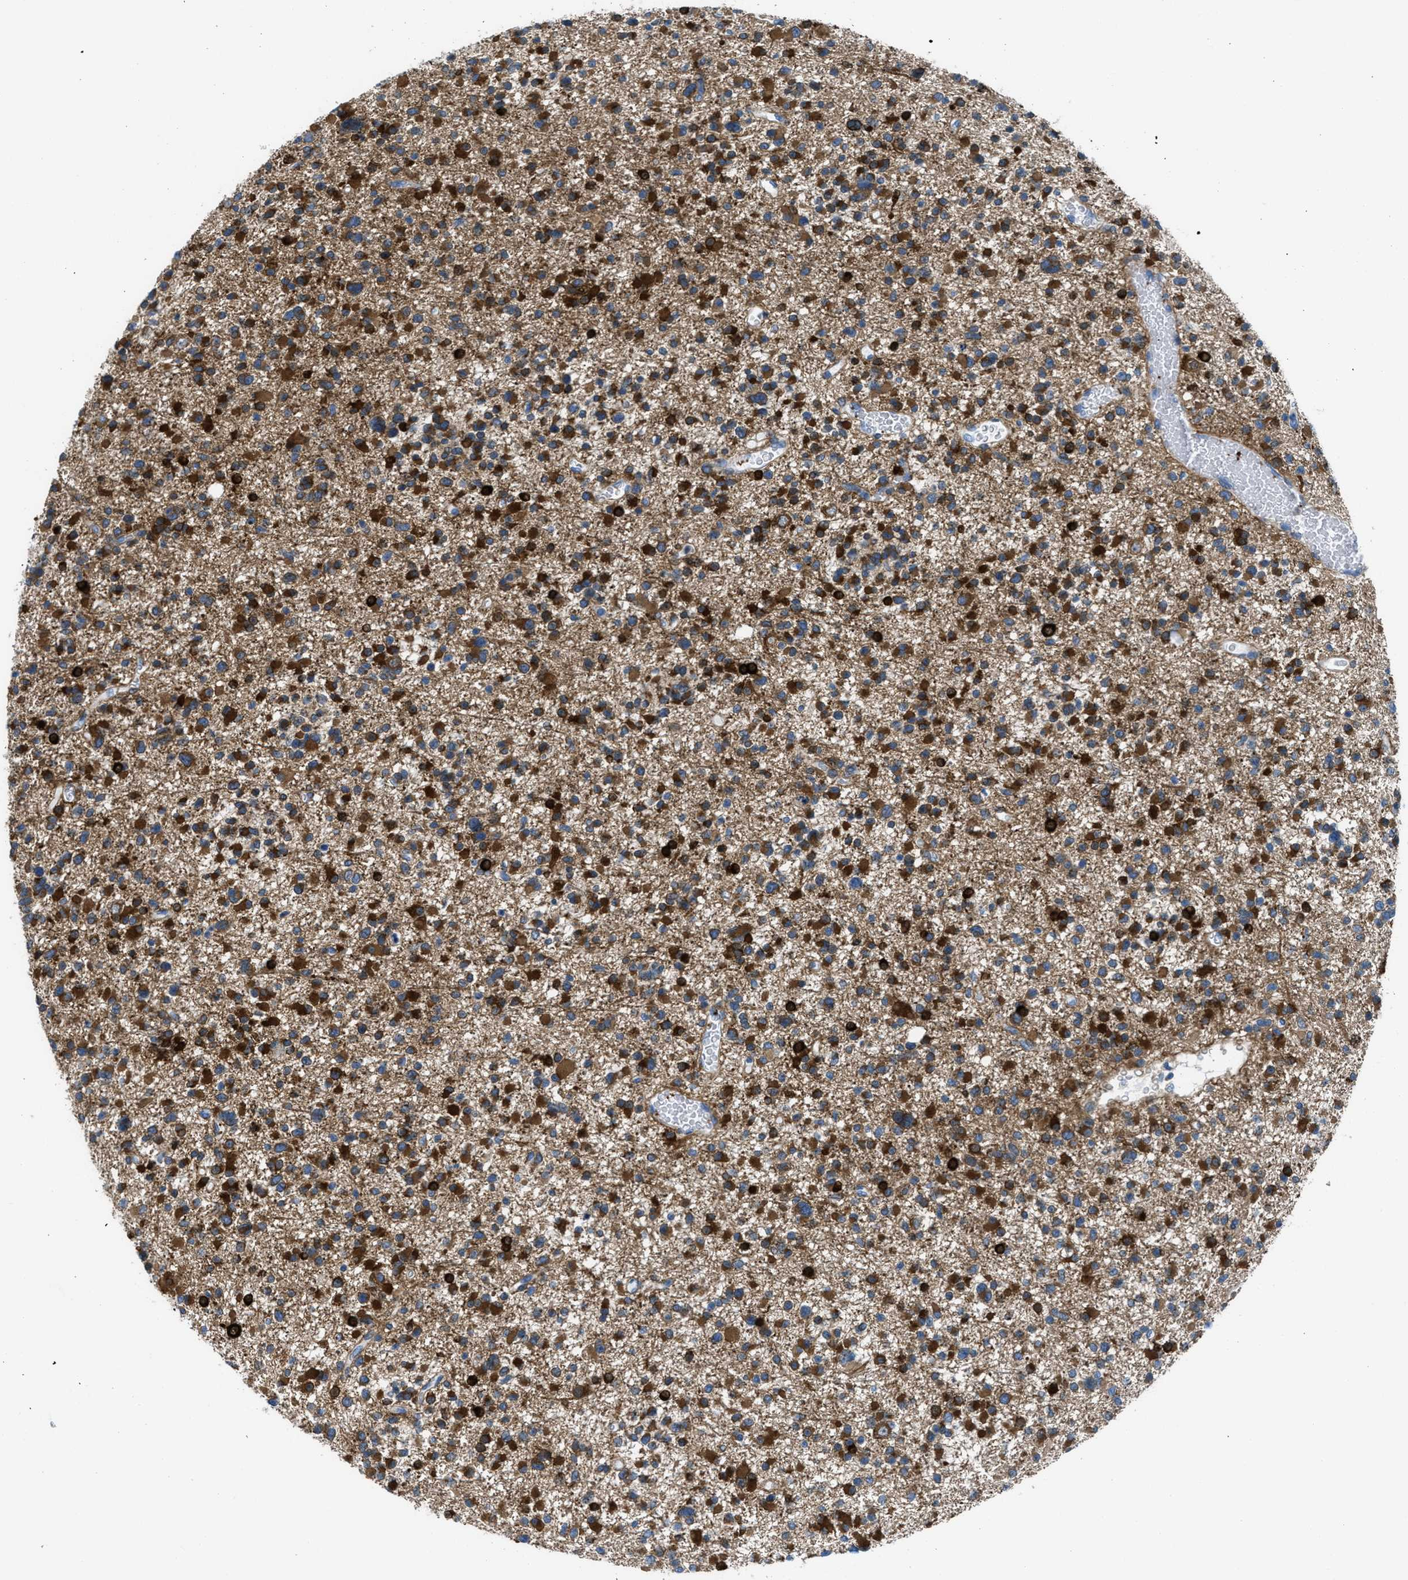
{"staining": {"intensity": "strong", "quantity": ">75%", "location": "cytoplasmic/membranous,nuclear"}, "tissue": "glioma", "cell_type": "Tumor cells", "image_type": "cancer", "snomed": [{"axis": "morphology", "description": "Glioma, malignant, Low grade"}, {"axis": "topography", "description": "Brain"}], "caption": "Tumor cells demonstrate strong cytoplasmic/membranous and nuclear expression in about >75% of cells in glioma.", "gene": "MAPRE2", "patient": {"sex": "female", "age": 22}}